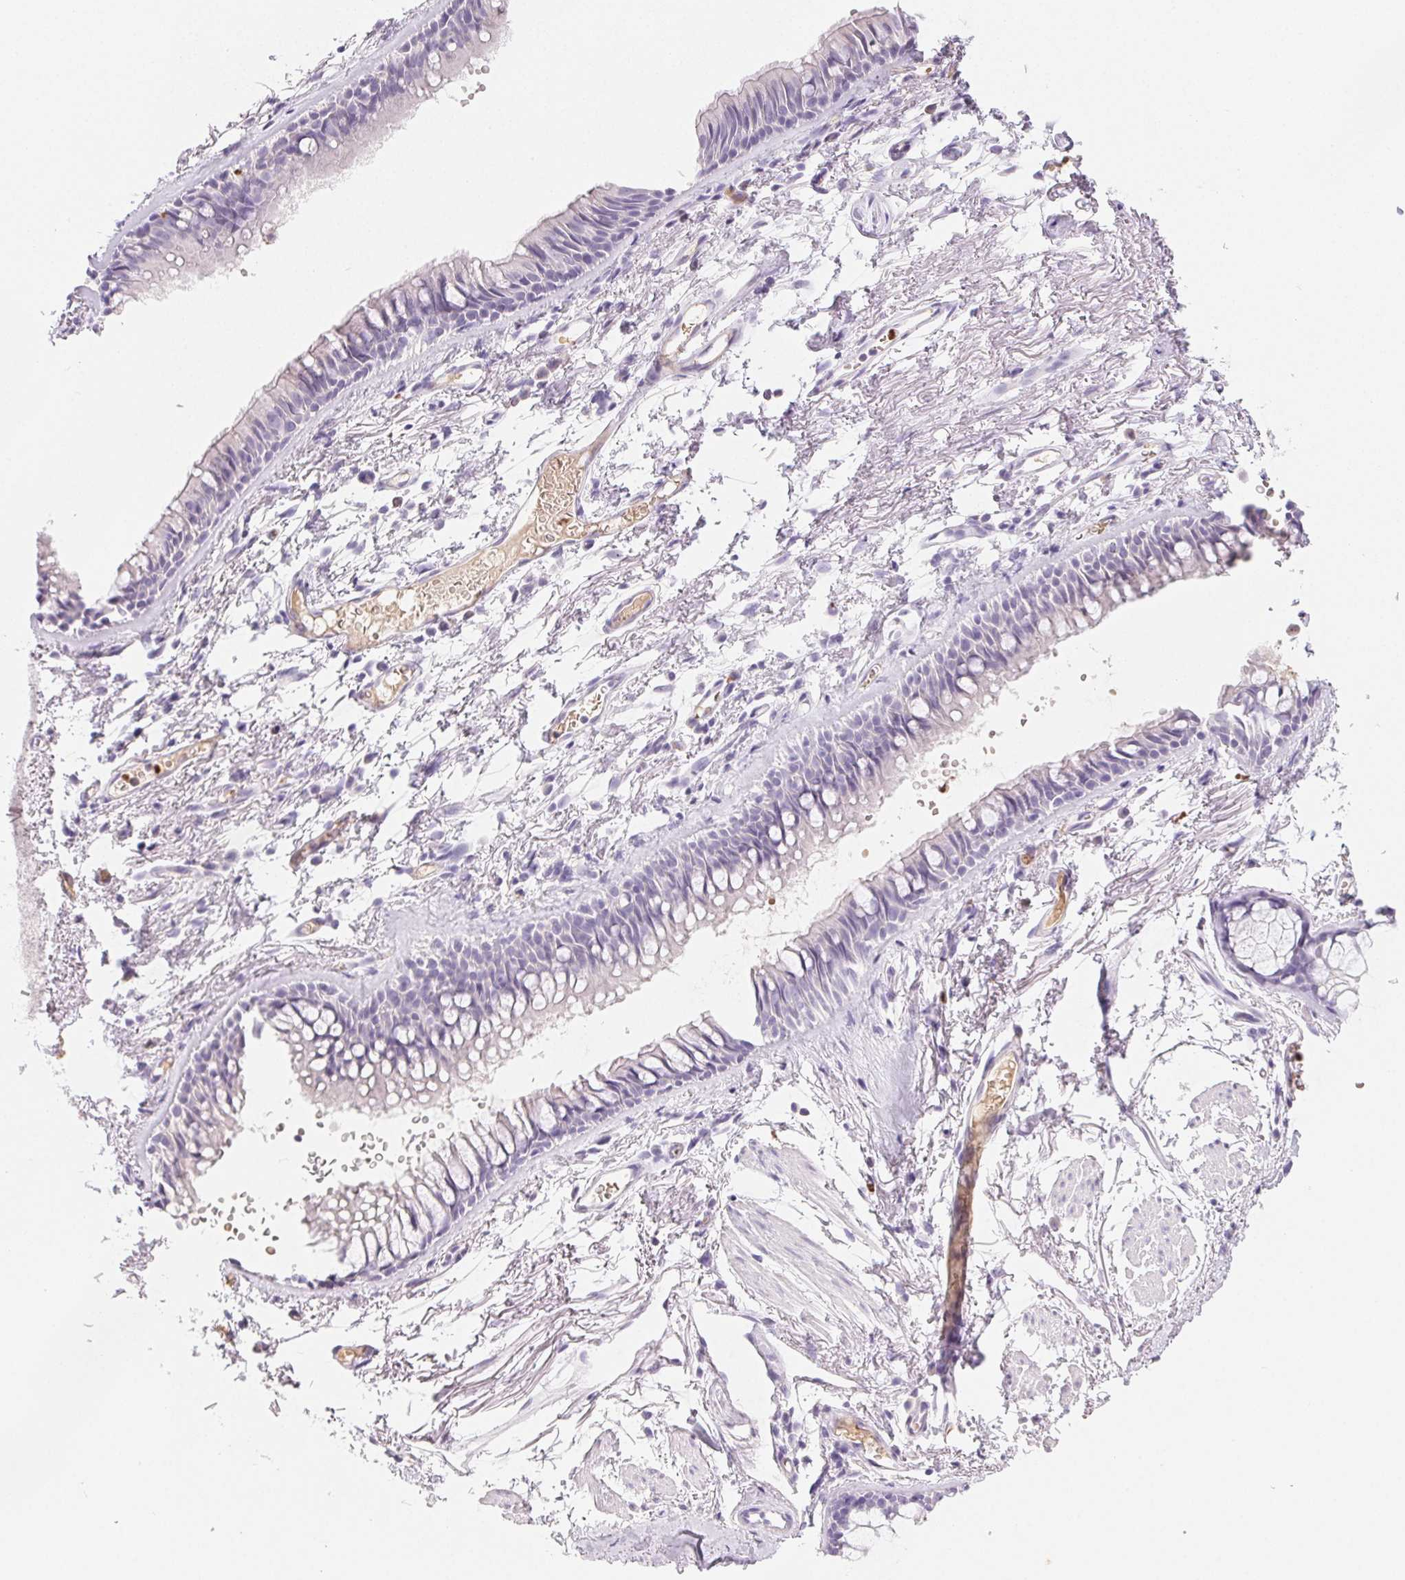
{"staining": {"intensity": "negative", "quantity": "none", "location": "none"}, "tissue": "adipose tissue", "cell_type": "Adipocytes", "image_type": "normal", "snomed": [{"axis": "morphology", "description": "Normal tissue, NOS"}, {"axis": "topography", "description": "Cartilage tissue"}, {"axis": "topography", "description": "Bronchus"}], "caption": "Histopathology image shows no protein staining in adipocytes of normal adipose tissue. Brightfield microscopy of IHC stained with DAB (brown) and hematoxylin (blue), captured at high magnification.", "gene": "PADI4", "patient": {"sex": "female", "age": 79}}